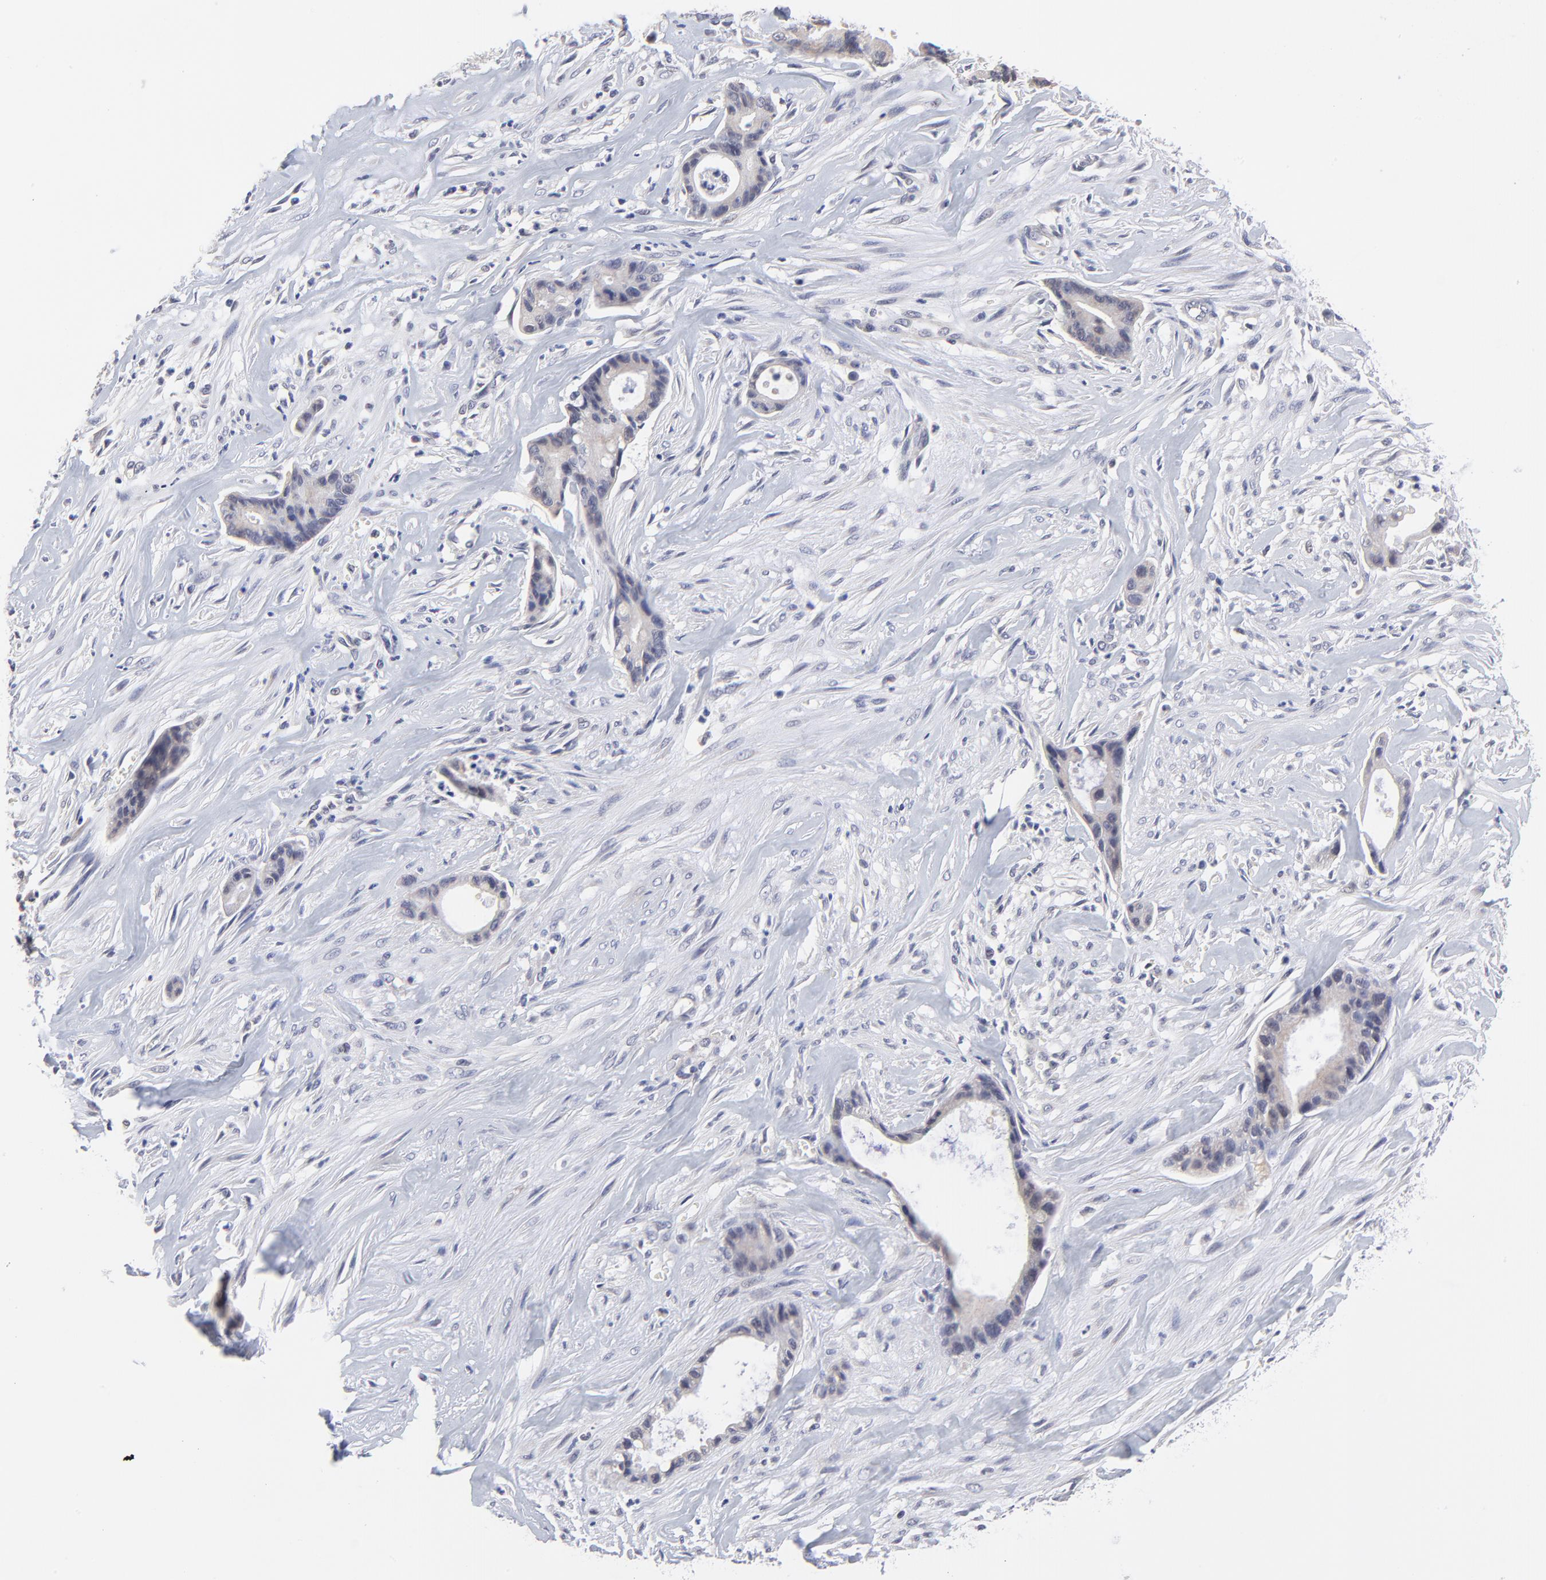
{"staining": {"intensity": "weak", "quantity": "<25%", "location": "cytoplasmic/membranous"}, "tissue": "liver cancer", "cell_type": "Tumor cells", "image_type": "cancer", "snomed": [{"axis": "morphology", "description": "Cholangiocarcinoma"}, {"axis": "topography", "description": "Liver"}], "caption": "Image shows no significant protein positivity in tumor cells of liver cancer (cholangiocarcinoma). Brightfield microscopy of IHC stained with DAB (3,3'-diaminobenzidine) (brown) and hematoxylin (blue), captured at high magnification.", "gene": "FBXO8", "patient": {"sex": "female", "age": 55}}